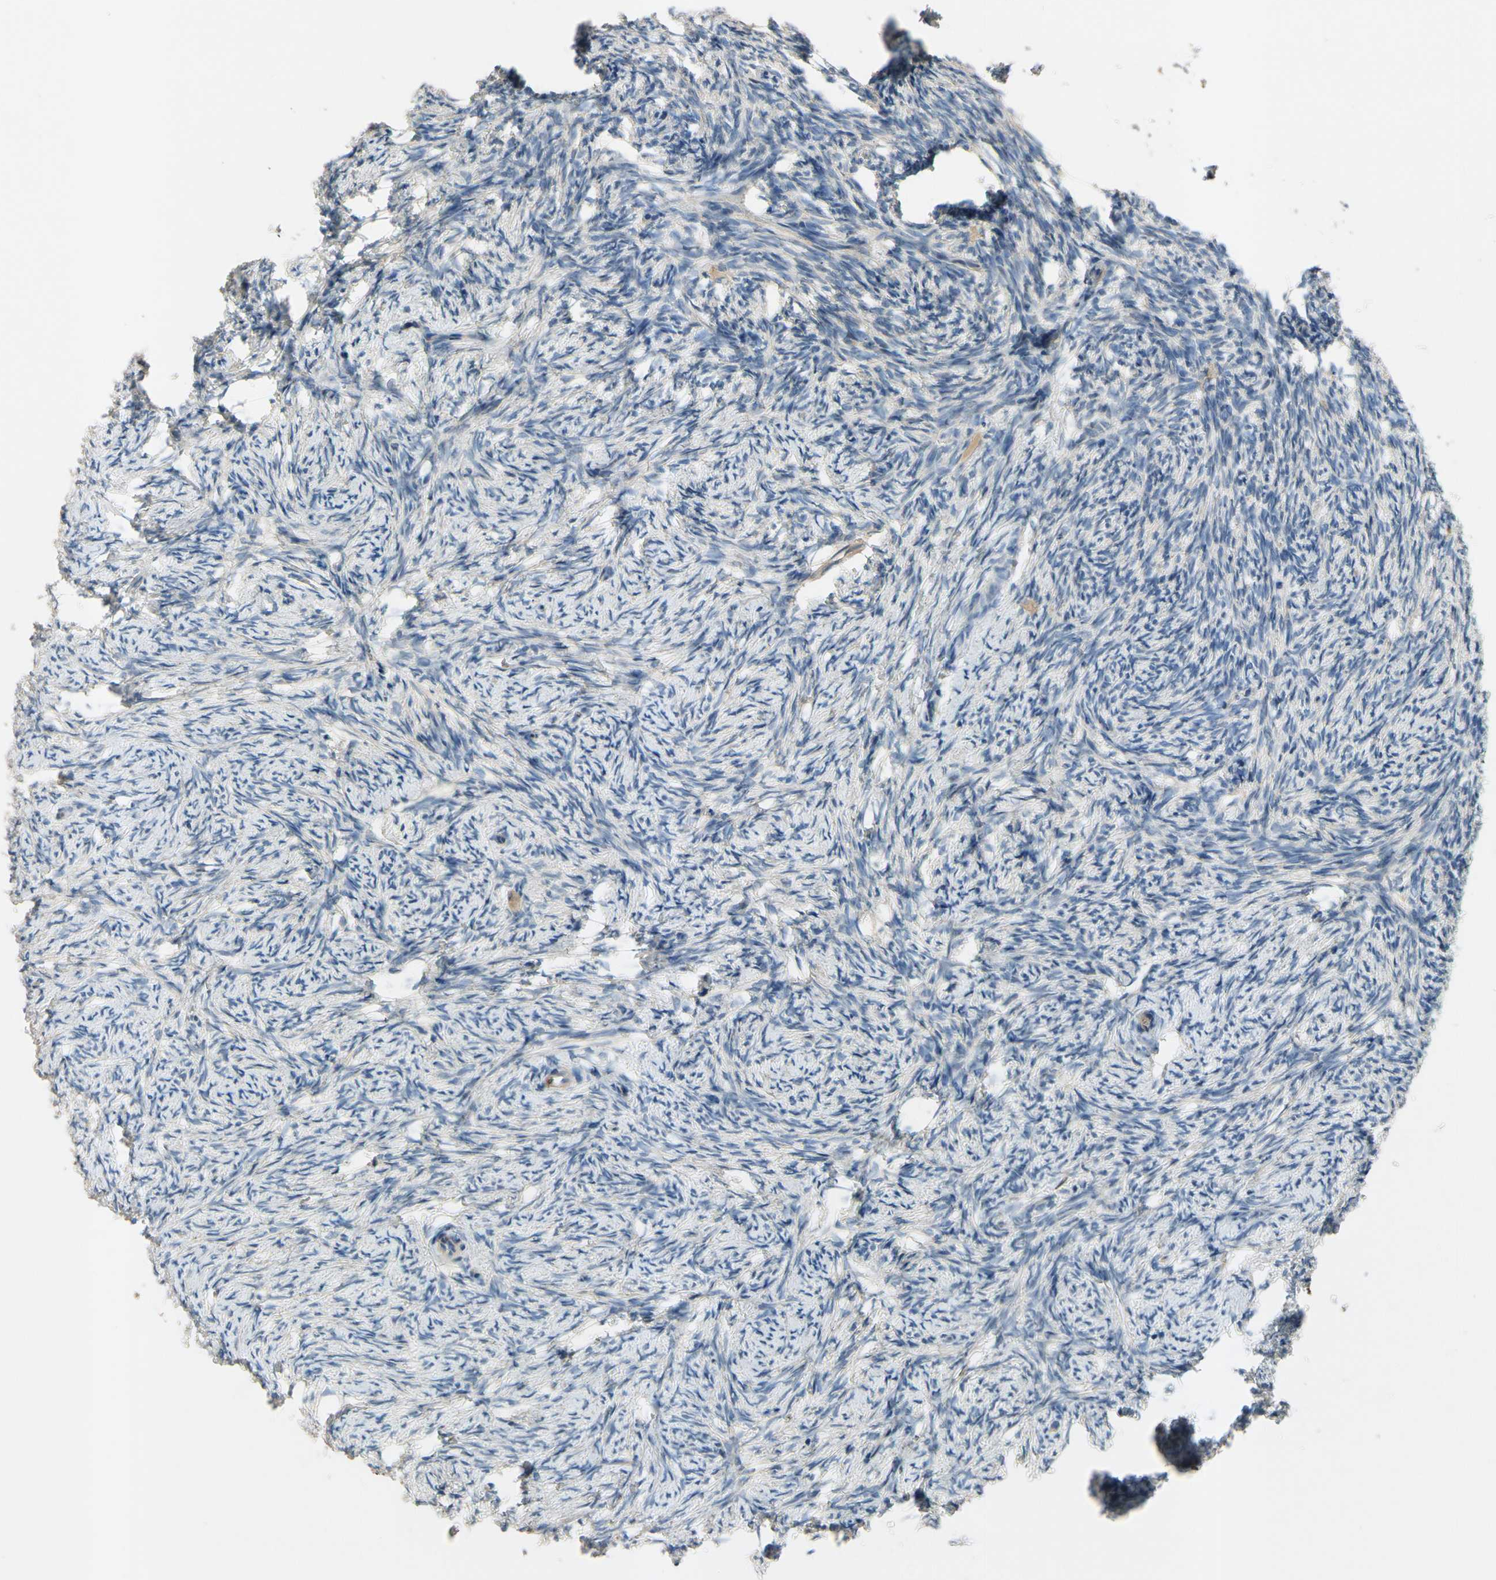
{"staining": {"intensity": "negative", "quantity": "none", "location": "none"}, "tissue": "ovary", "cell_type": "Ovarian stroma cells", "image_type": "normal", "snomed": [{"axis": "morphology", "description": "Normal tissue, NOS"}, {"axis": "topography", "description": "Ovary"}], "caption": "The image shows no significant expression in ovarian stroma cells of ovary. (Immunohistochemistry (ihc), brightfield microscopy, high magnification).", "gene": "SIGLEC5", "patient": {"sex": "female", "age": 60}}